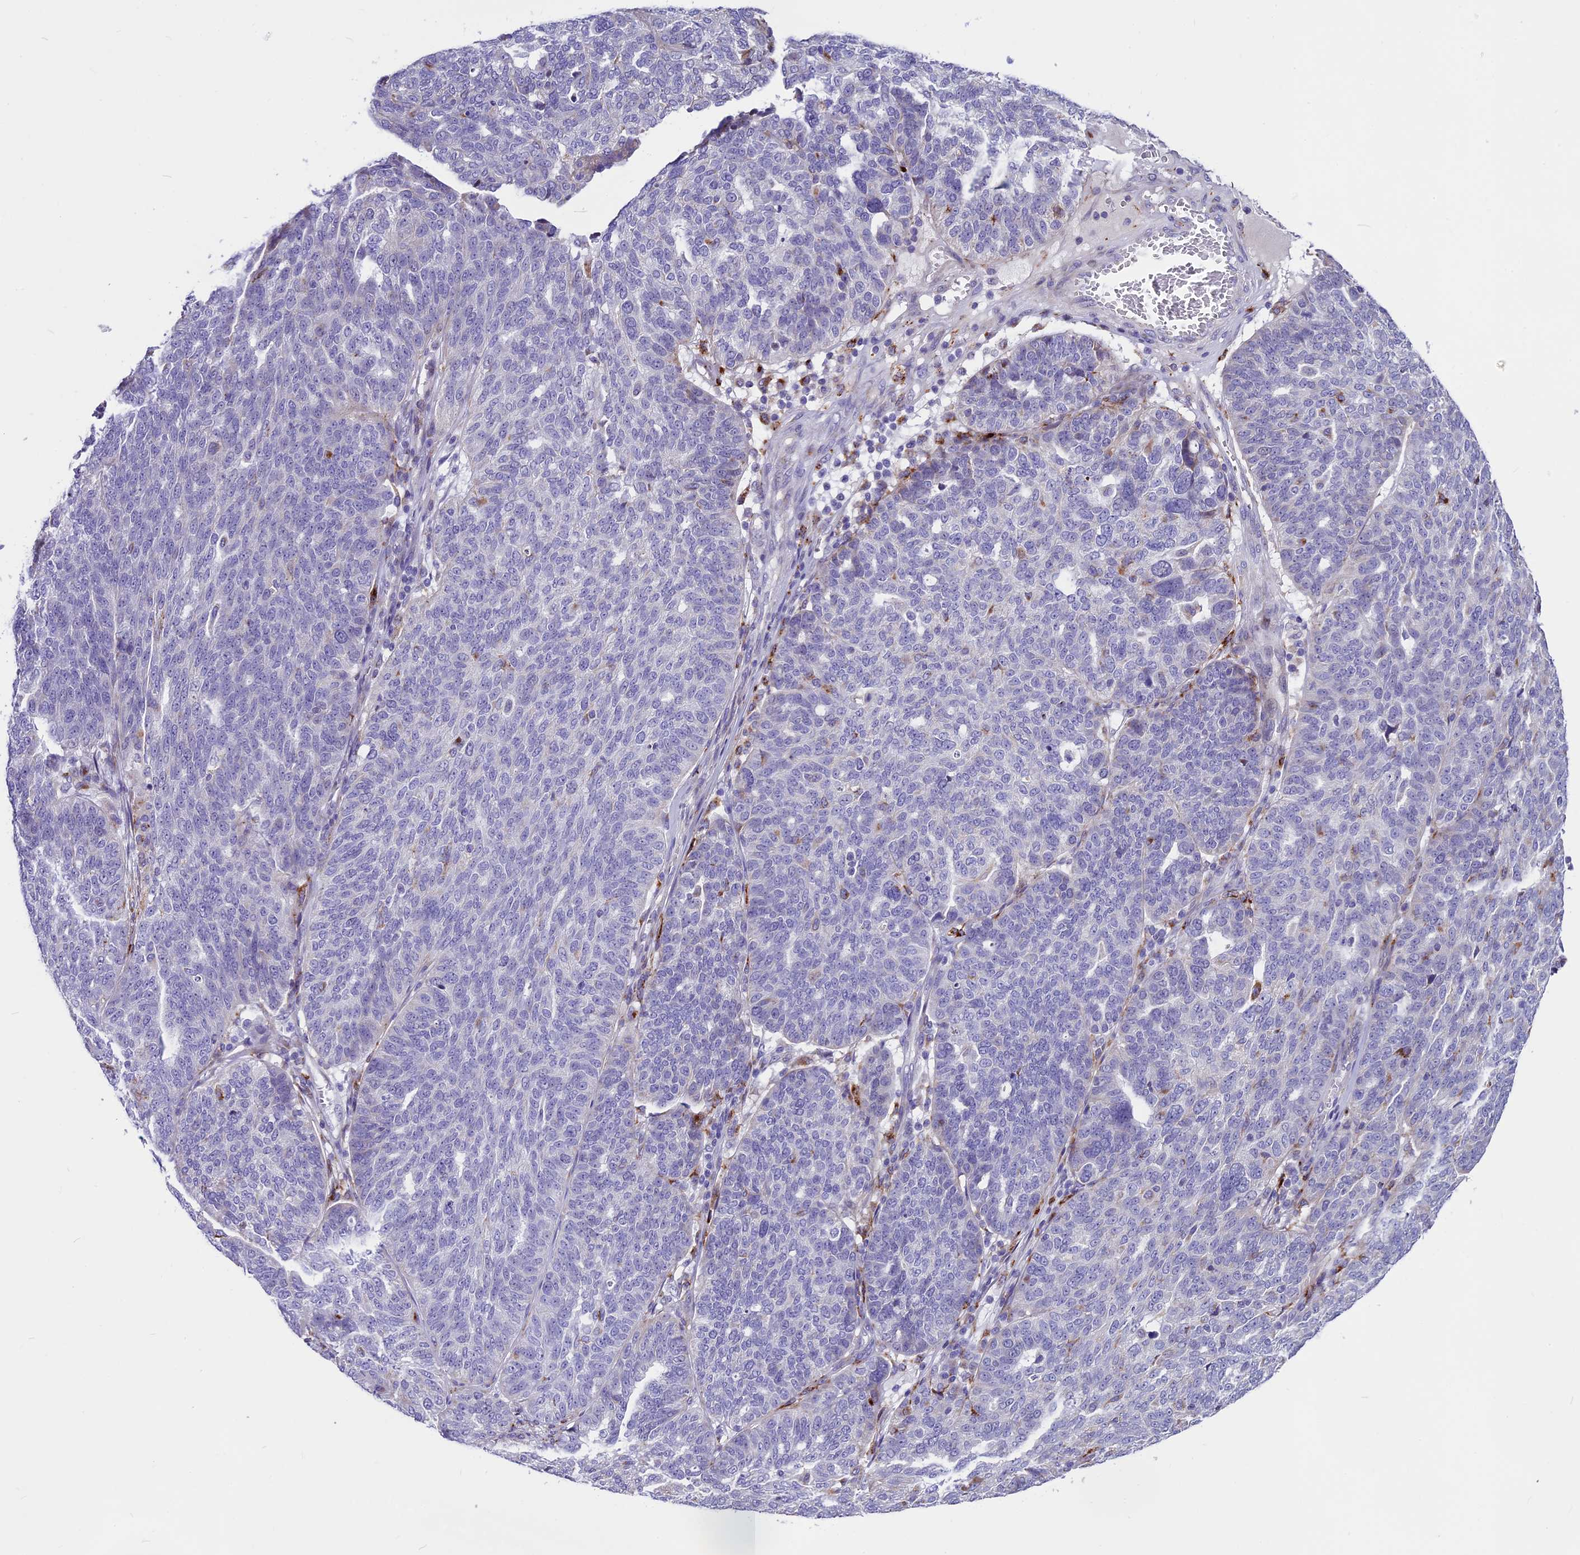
{"staining": {"intensity": "negative", "quantity": "none", "location": "none"}, "tissue": "ovarian cancer", "cell_type": "Tumor cells", "image_type": "cancer", "snomed": [{"axis": "morphology", "description": "Cystadenocarcinoma, serous, NOS"}, {"axis": "topography", "description": "Ovary"}], "caption": "An immunohistochemistry histopathology image of ovarian cancer is shown. There is no staining in tumor cells of ovarian cancer.", "gene": "THRSP", "patient": {"sex": "female", "age": 59}}